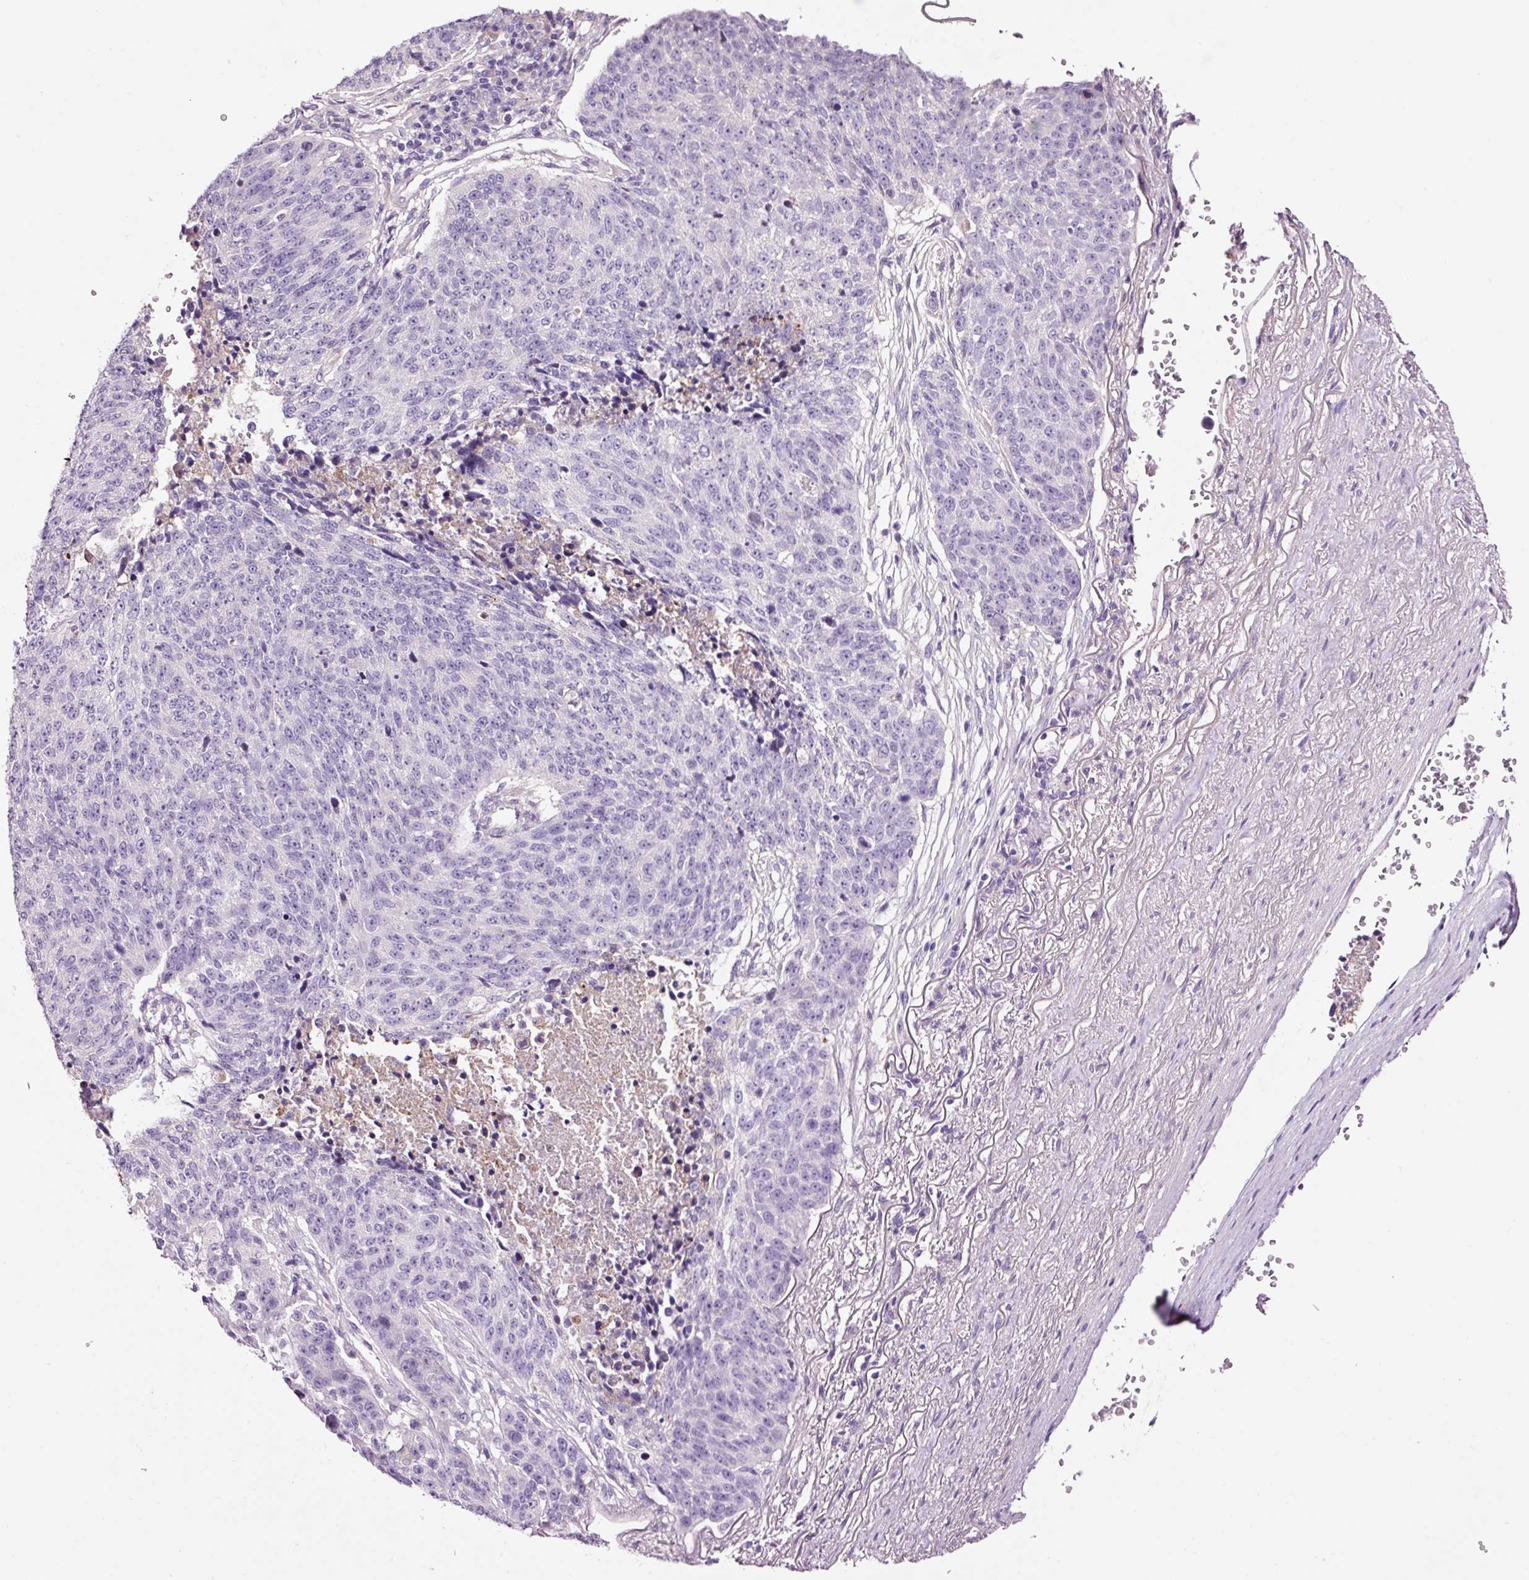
{"staining": {"intensity": "negative", "quantity": "none", "location": "none"}, "tissue": "lung cancer", "cell_type": "Tumor cells", "image_type": "cancer", "snomed": [{"axis": "morphology", "description": "Normal tissue, NOS"}, {"axis": "morphology", "description": "Squamous cell carcinoma, NOS"}, {"axis": "topography", "description": "Lymph node"}, {"axis": "topography", "description": "Lung"}], "caption": "The photomicrograph demonstrates no staining of tumor cells in lung cancer.", "gene": "PAM", "patient": {"sex": "male", "age": 66}}